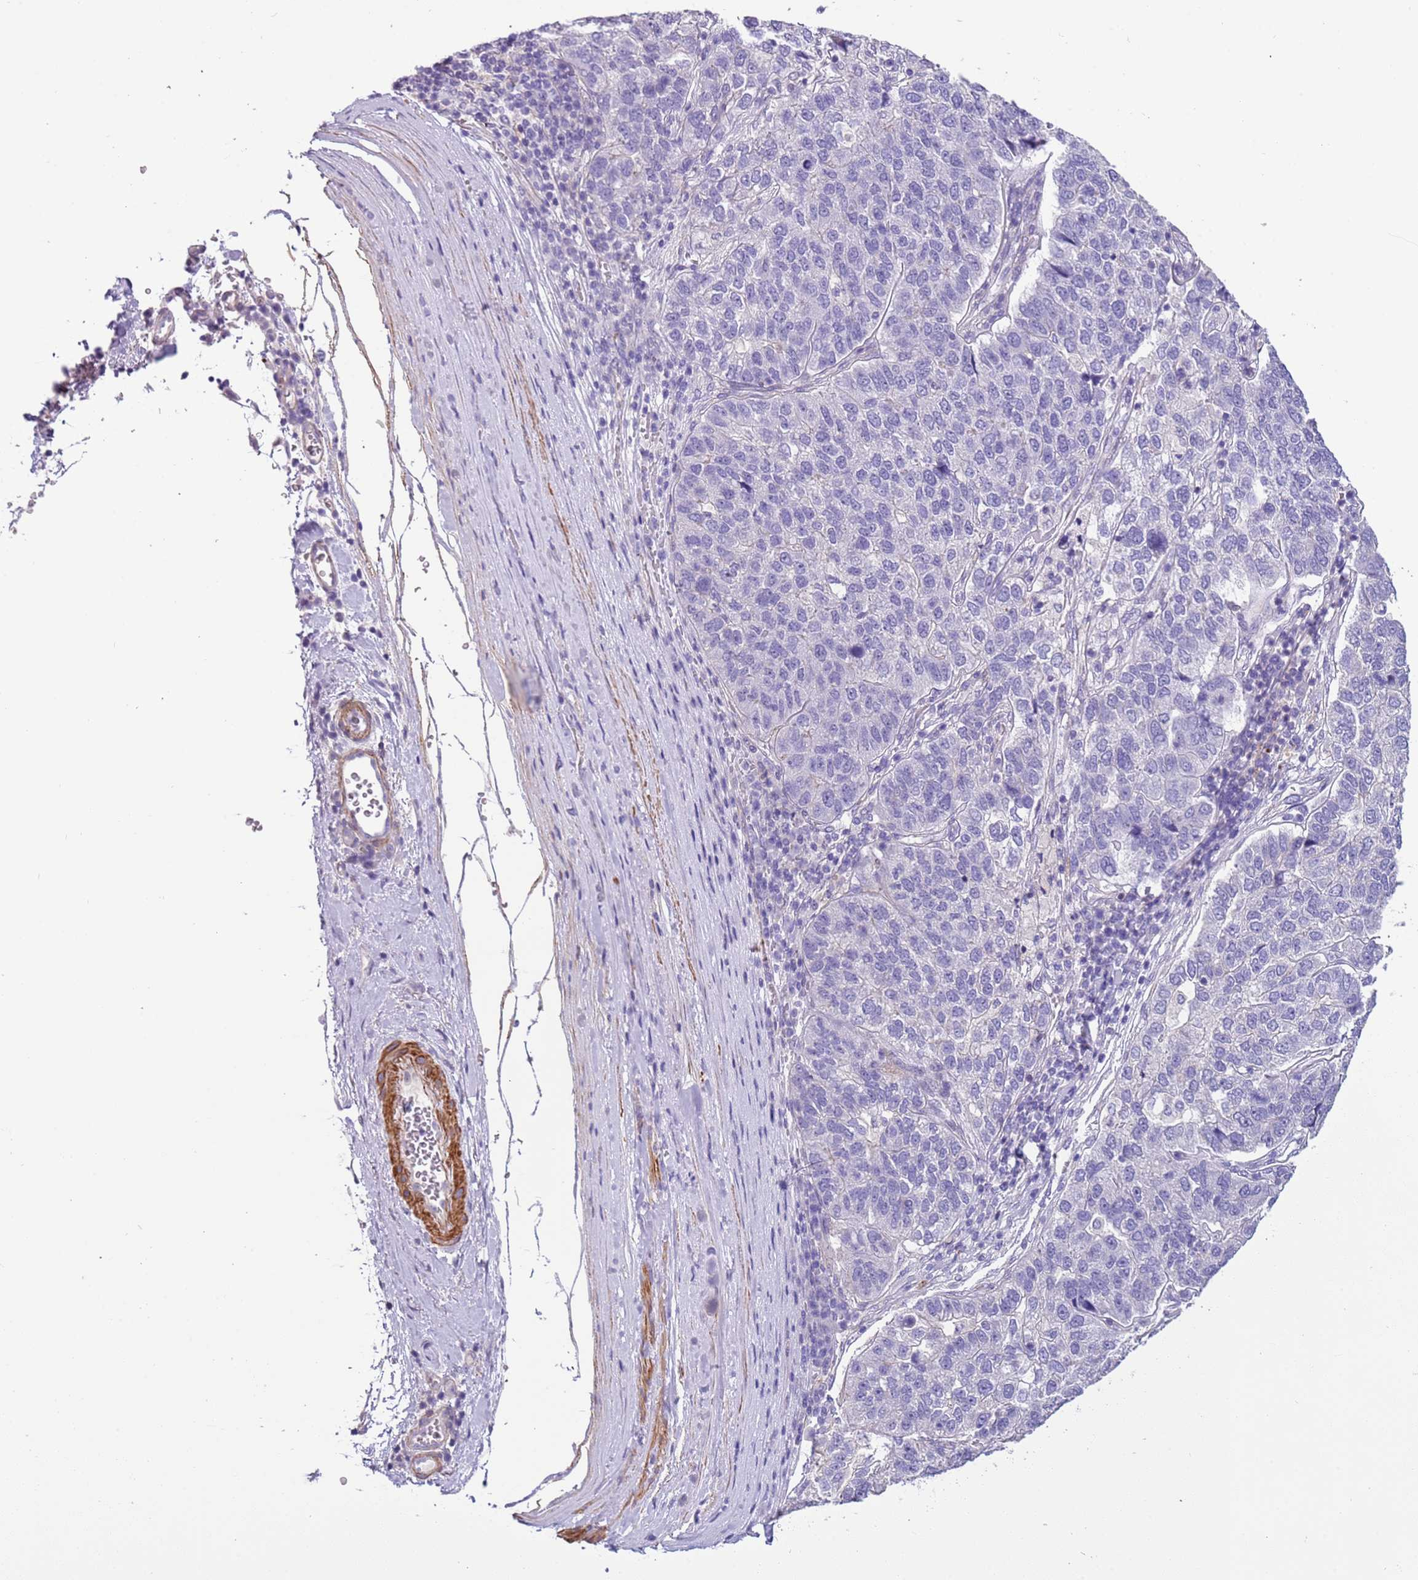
{"staining": {"intensity": "negative", "quantity": "none", "location": "none"}, "tissue": "pancreatic cancer", "cell_type": "Tumor cells", "image_type": "cancer", "snomed": [{"axis": "morphology", "description": "Adenocarcinoma, NOS"}, {"axis": "topography", "description": "Pancreas"}], "caption": "Pancreatic cancer (adenocarcinoma) stained for a protein using immunohistochemistry displays no expression tumor cells.", "gene": "PCGF2", "patient": {"sex": "female", "age": 61}}